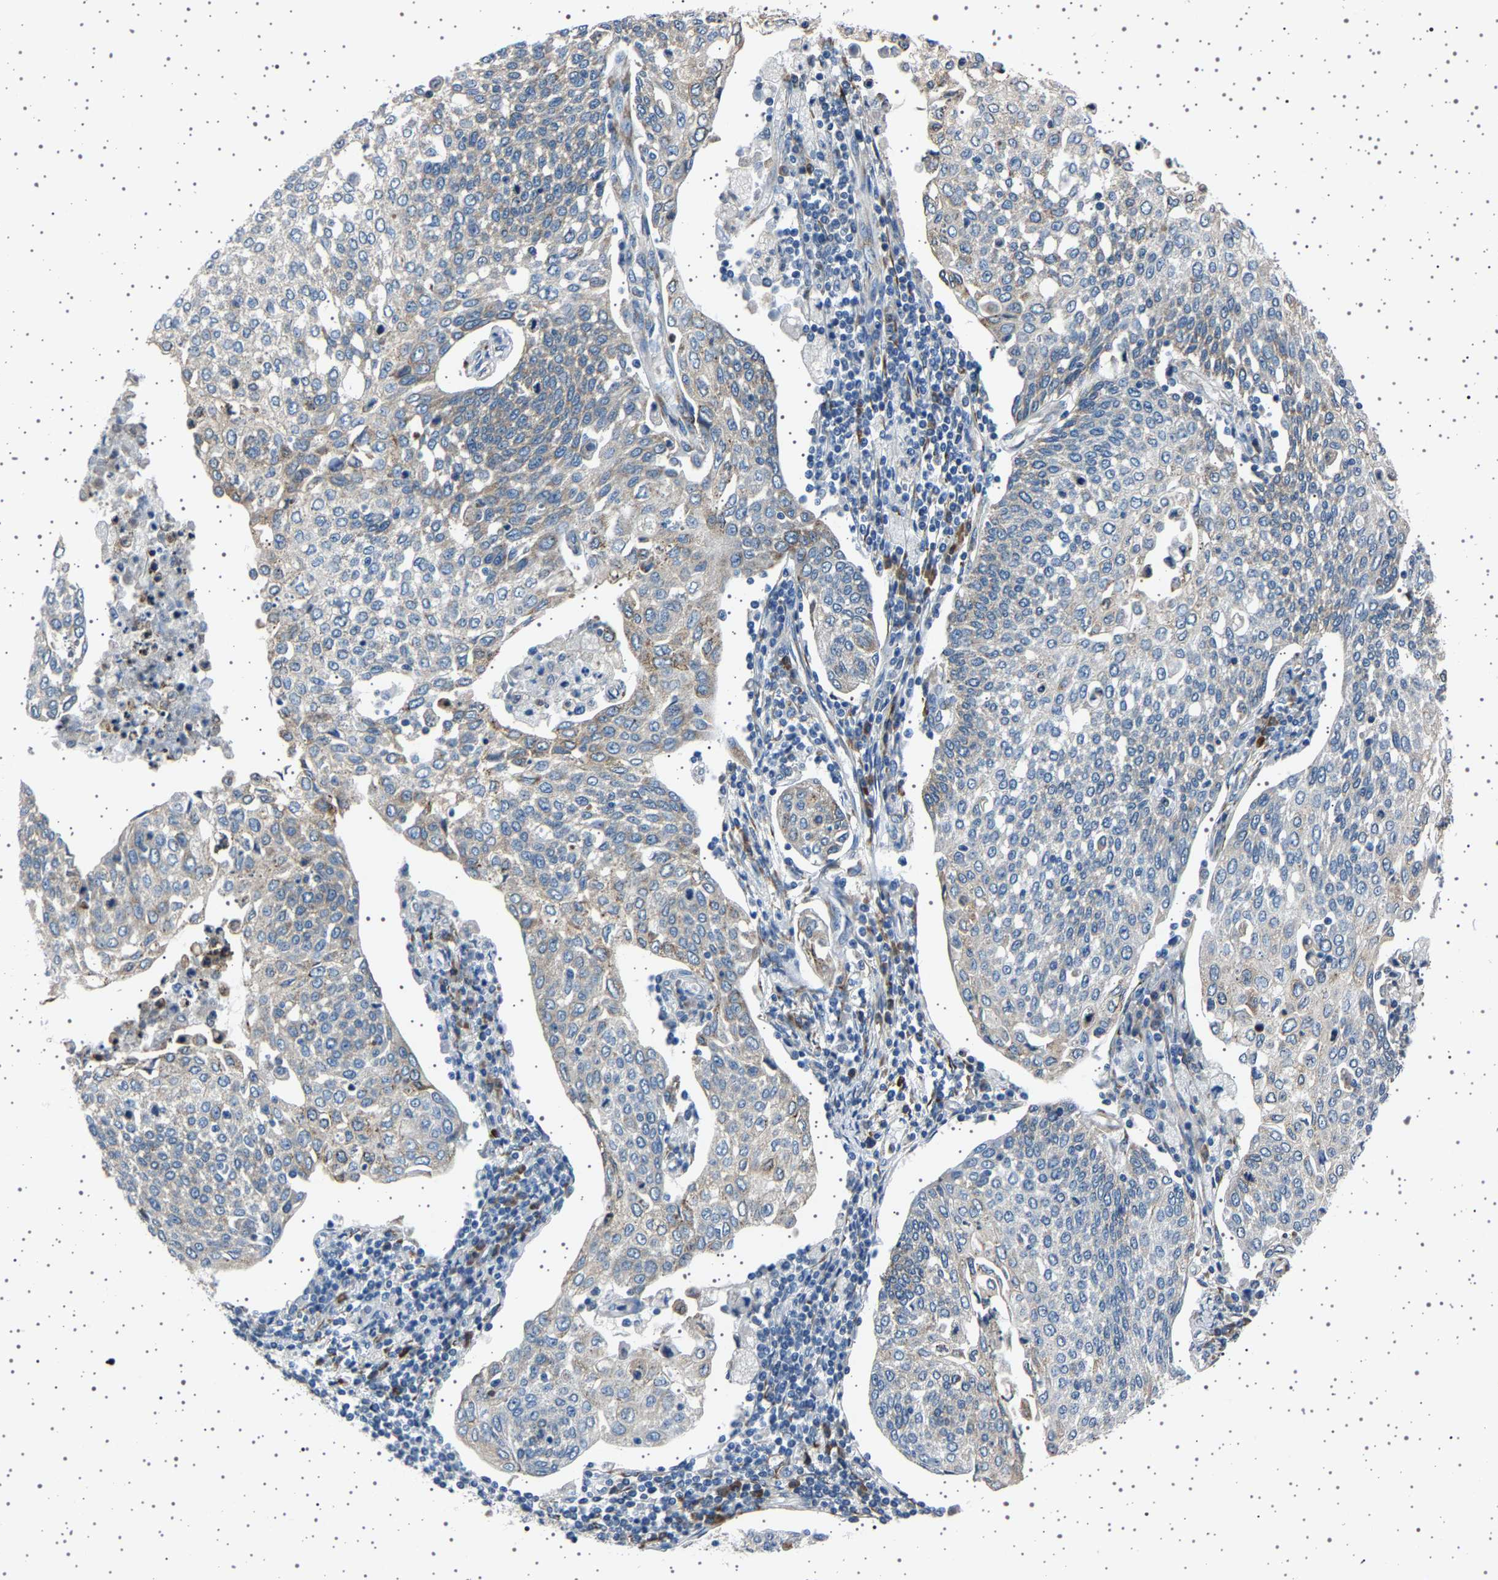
{"staining": {"intensity": "weak", "quantity": ">75%", "location": "cytoplasmic/membranous"}, "tissue": "cervical cancer", "cell_type": "Tumor cells", "image_type": "cancer", "snomed": [{"axis": "morphology", "description": "Squamous cell carcinoma, NOS"}, {"axis": "topography", "description": "Cervix"}], "caption": "About >75% of tumor cells in cervical cancer show weak cytoplasmic/membranous protein expression as visualized by brown immunohistochemical staining.", "gene": "FTCD", "patient": {"sex": "female", "age": 34}}